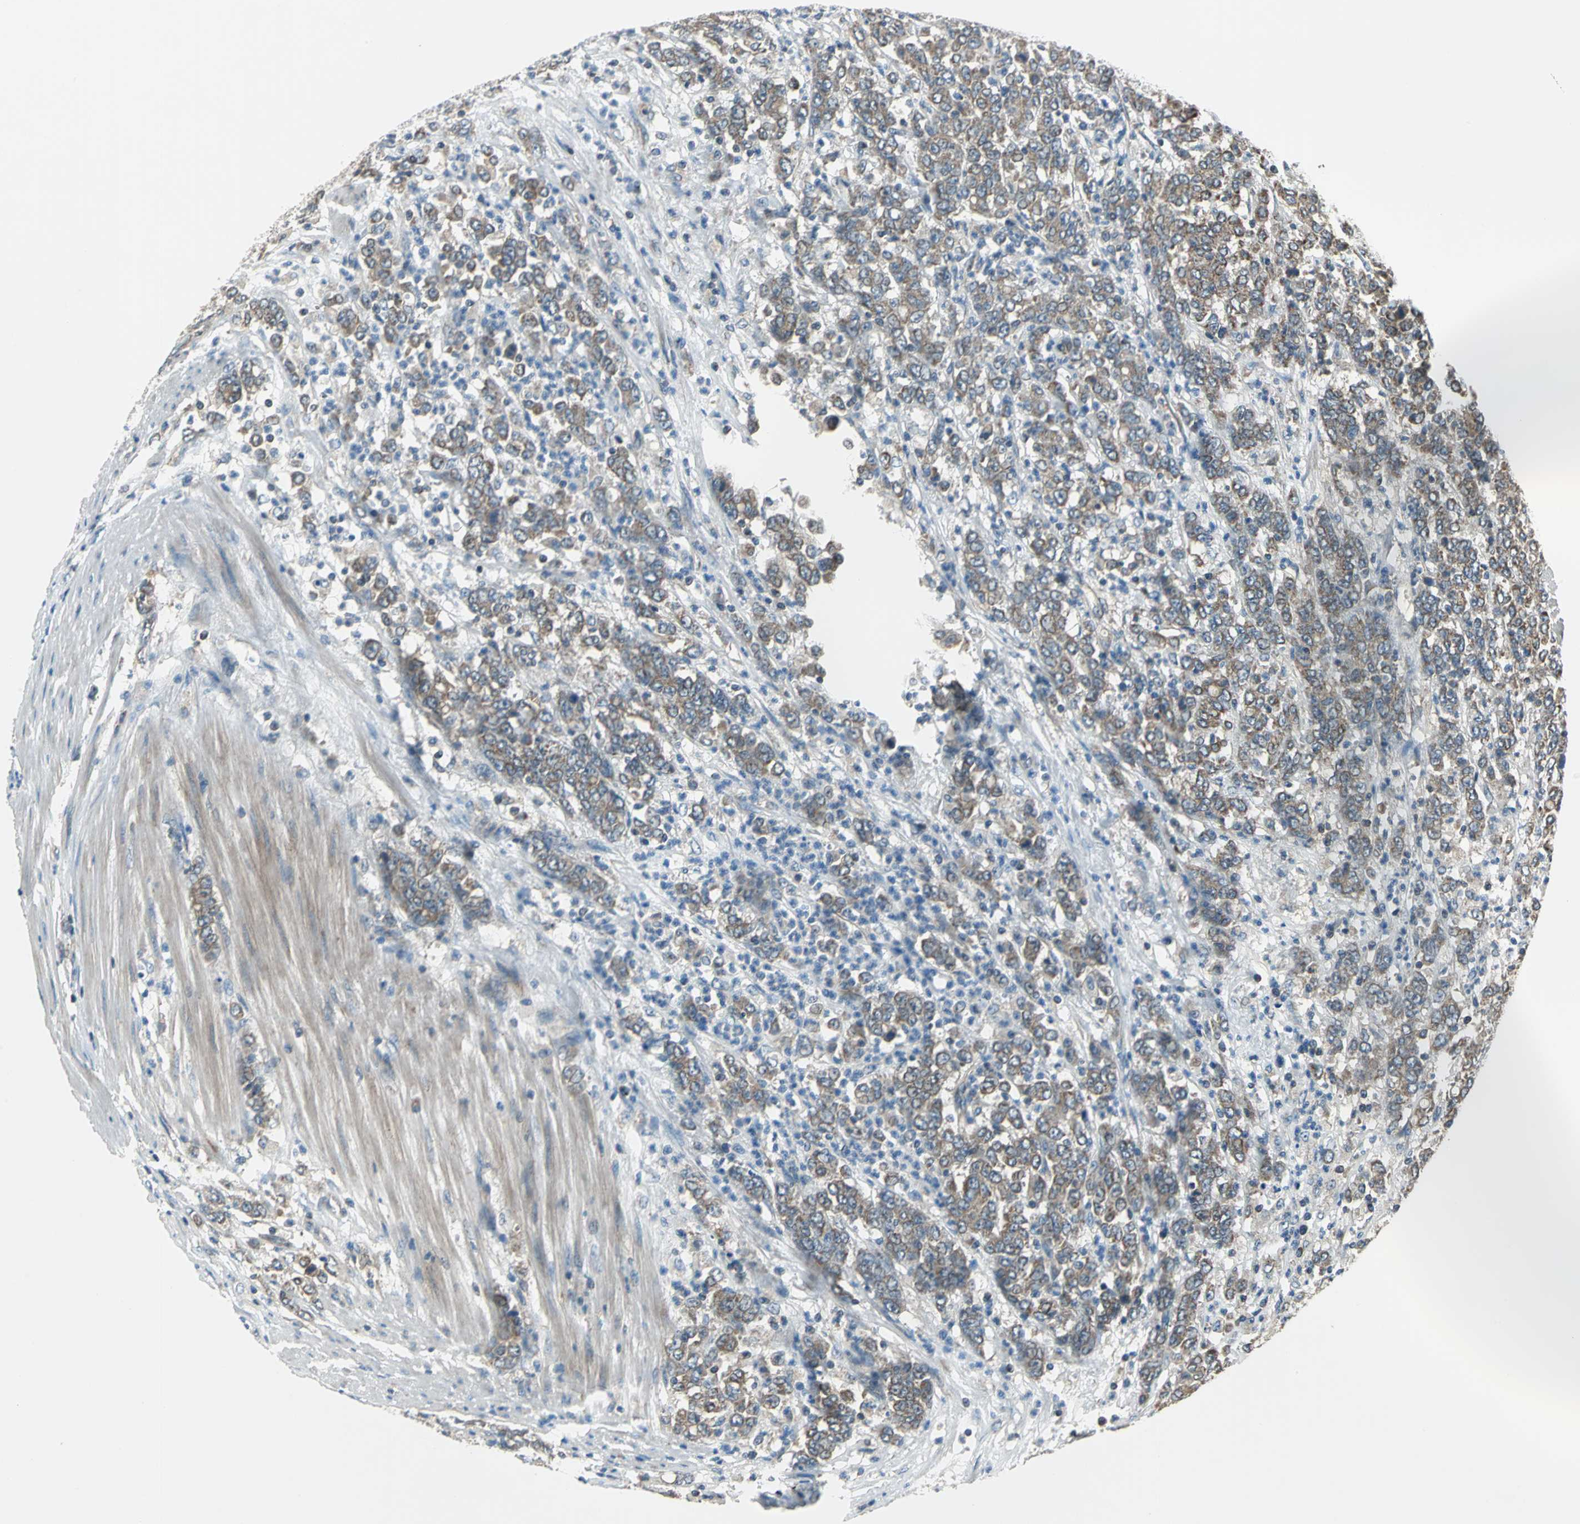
{"staining": {"intensity": "moderate", "quantity": ">75%", "location": "cytoplasmic/membranous"}, "tissue": "stomach cancer", "cell_type": "Tumor cells", "image_type": "cancer", "snomed": [{"axis": "morphology", "description": "Adenocarcinoma, NOS"}, {"axis": "topography", "description": "Stomach, lower"}], "caption": "Protein staining demonstrates moderate cytoplasmic/membranous positivity in about >75% of tumor cells in adenocarcinoma (stomach).", "gene": "TRAK1", "patient": {"sex": "female", "age": 71}}